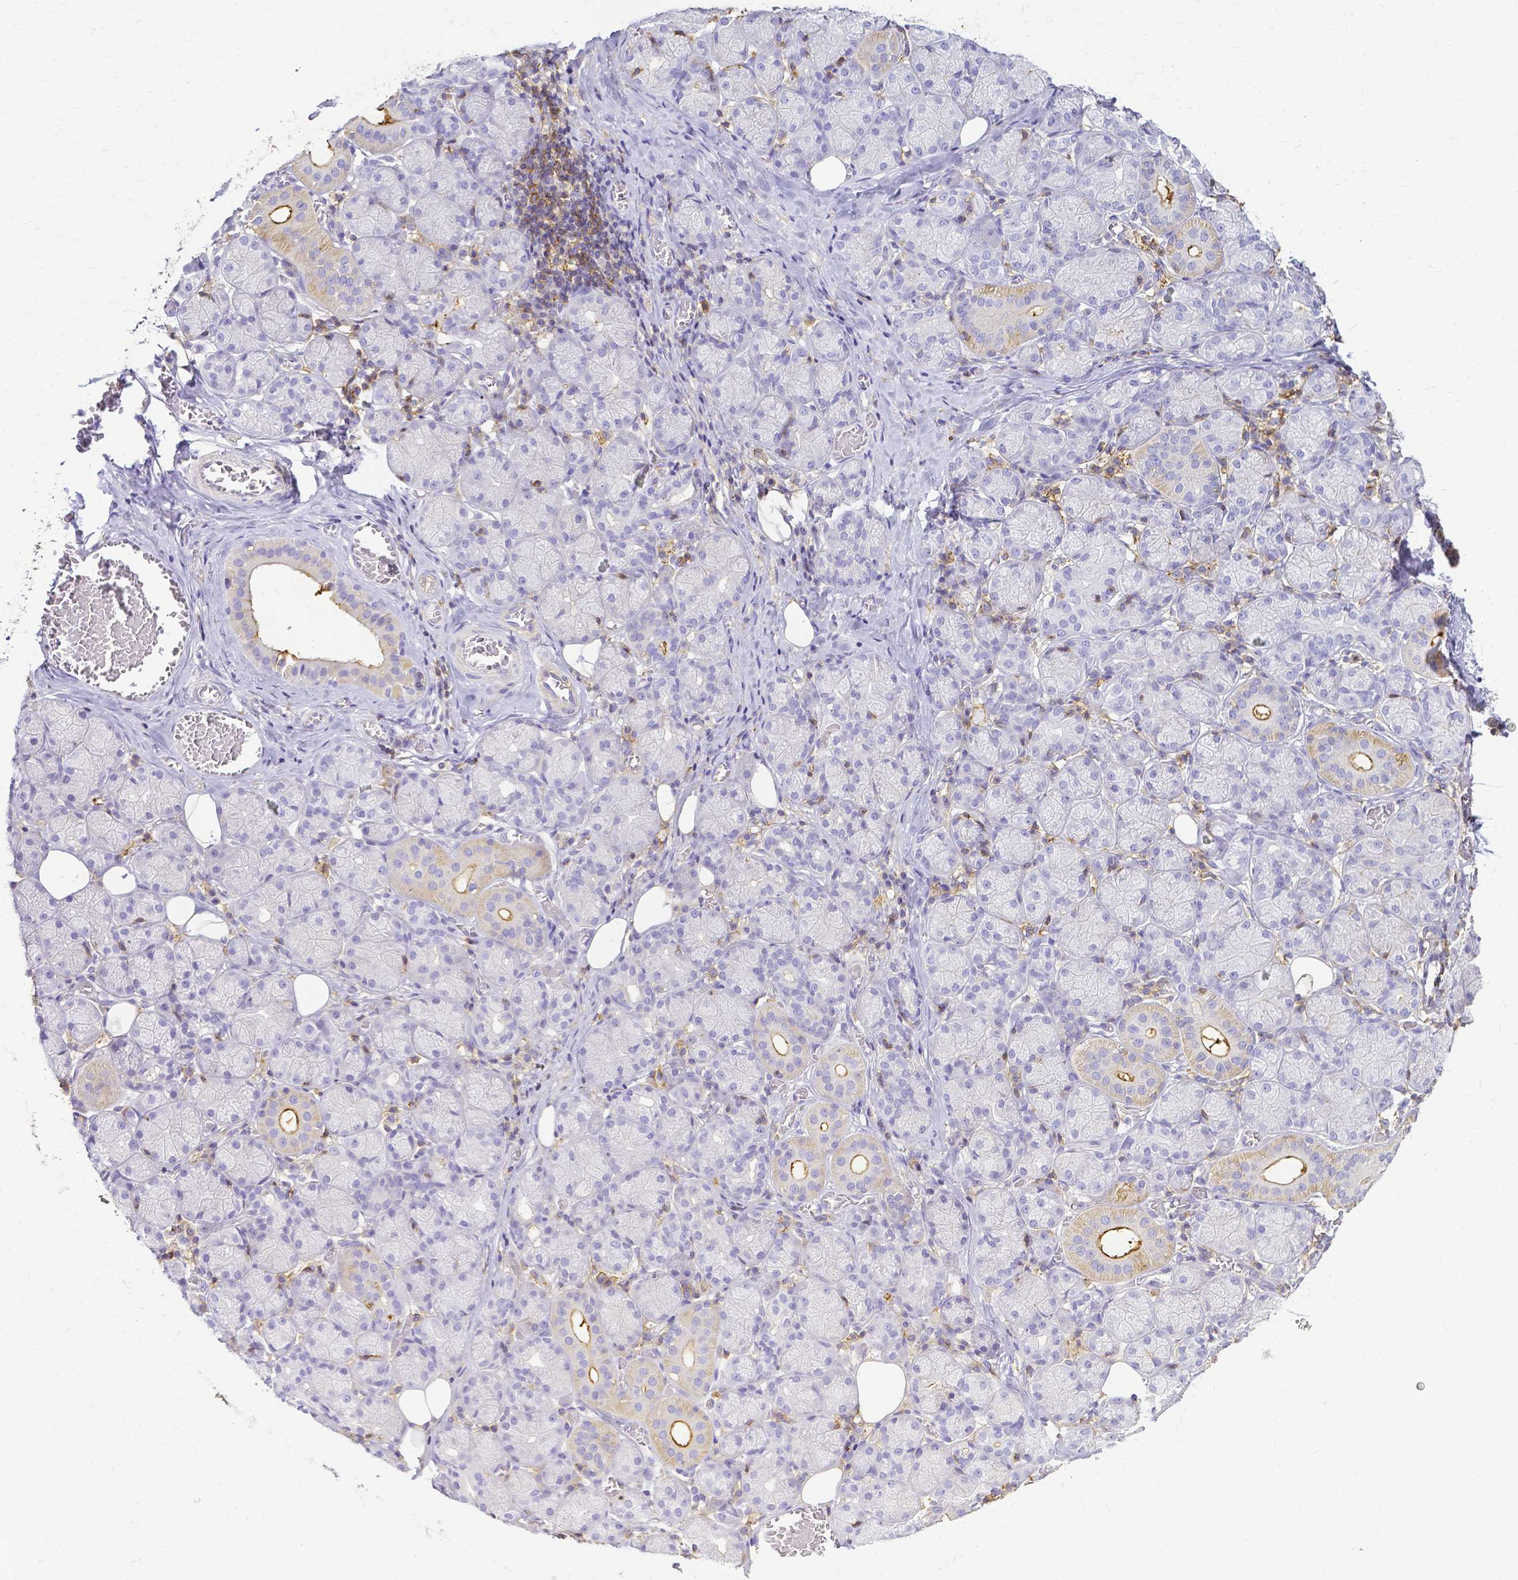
{"staining": {"intensity": "moderate", "quantity": "<25%", "location": "cytoplasmic/membranous"}, "tissue": "salivary gland", "cell_type": "Glandular cells", "image_type": "normal", "snomed": [{"axis": "morphology", "description": "Normal tissue, NOS"}, {"axis": "topography", "description": "Salivary gland"}, {"axis": "topography", "description": "Peripheral nerve tissue"}], "caption": "Approximately <25% of glandular cells in normal human salivary gland exhibit moderate cytoplasmic/membranous protein staining as visualized by brown immunohistochemical staining.", "gene": "HSPA12A", "patient": {"sex": "female", "age": 24}}